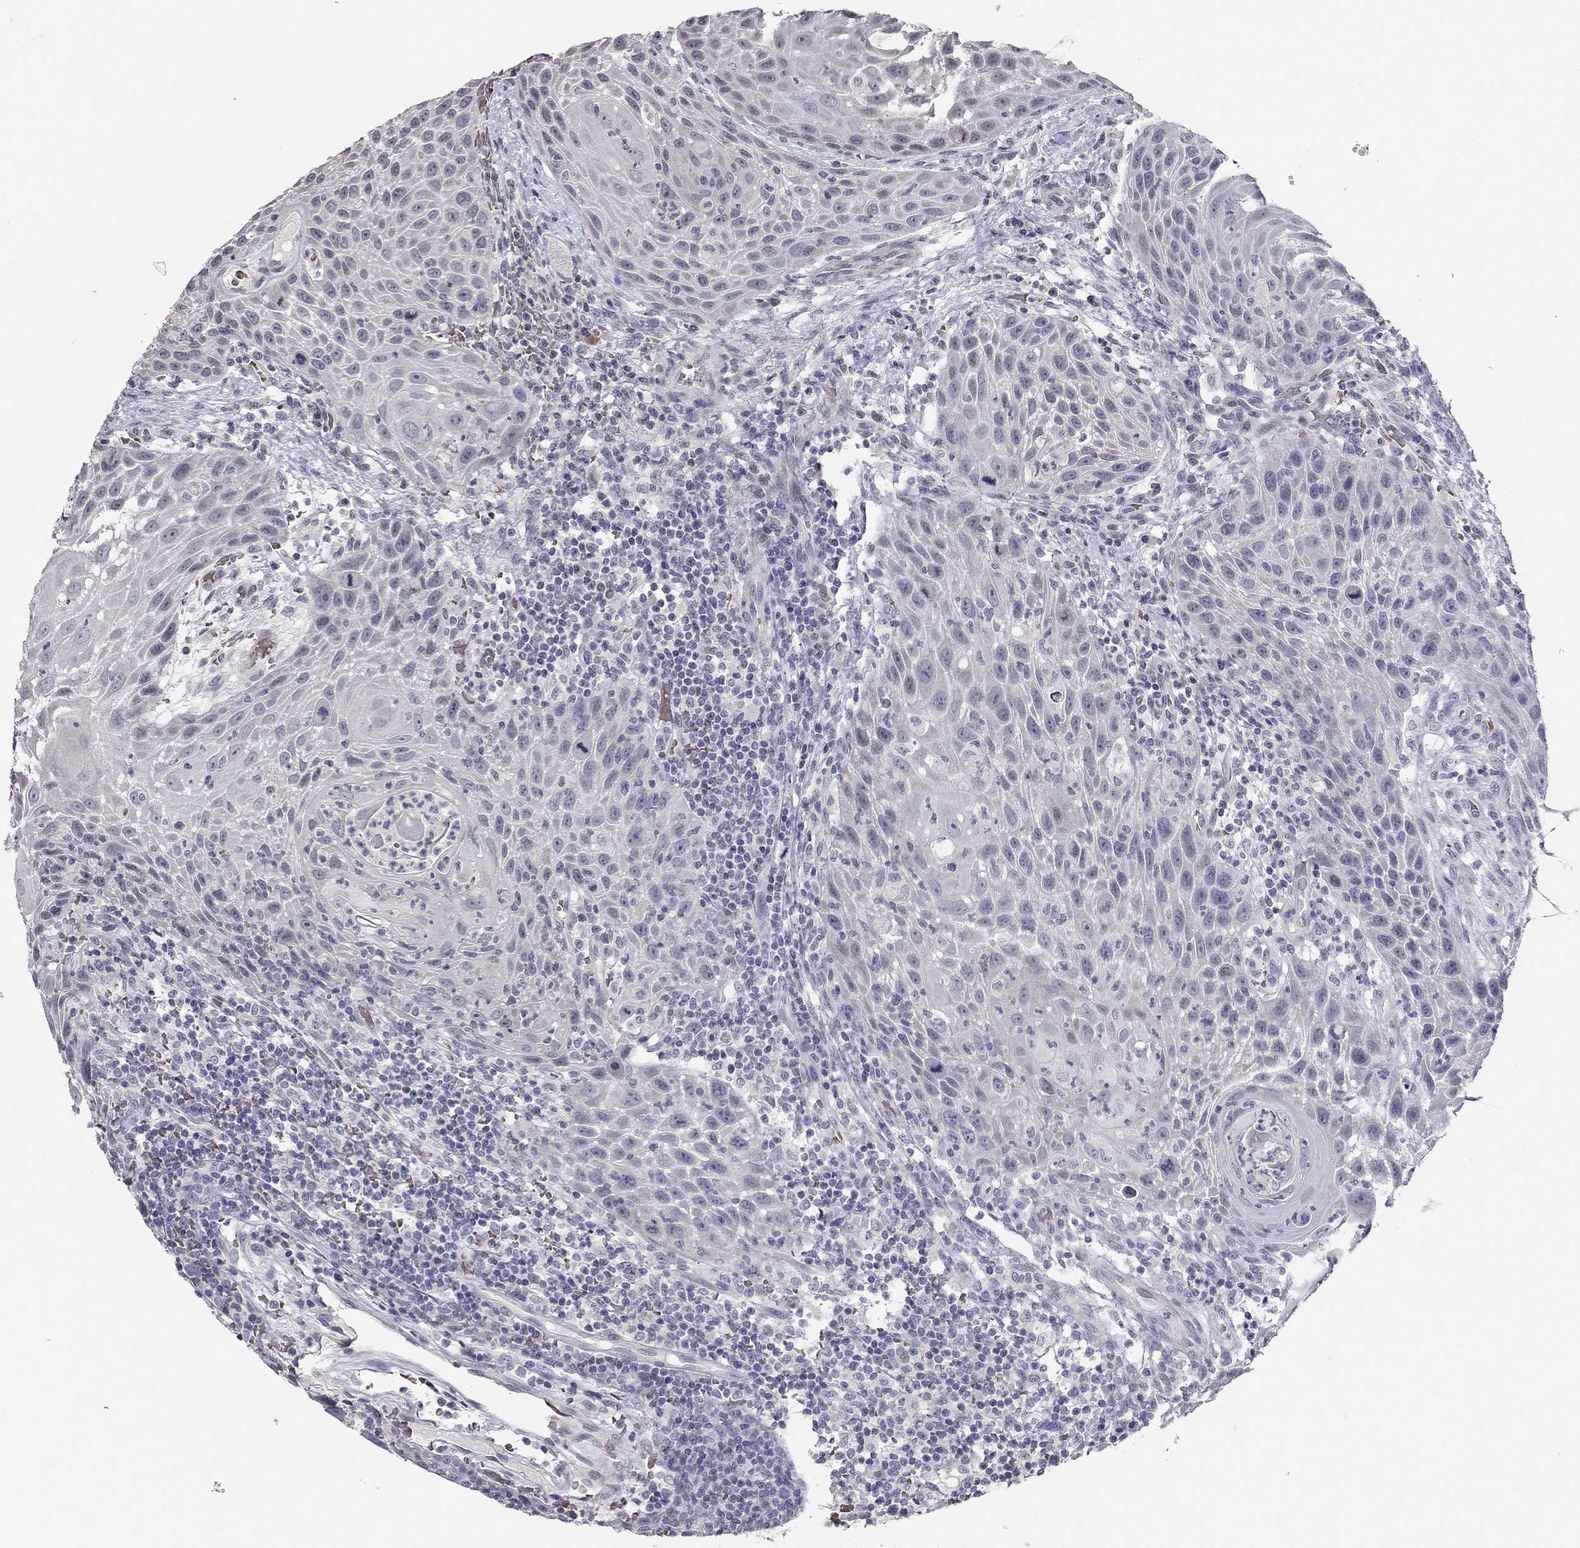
{"staining": {"intensity": "negative", "quantity": "none", "location": "none"}, "tissue": "head and neck cancer", "cell_type": "Tumor cells", "image_type": "cancer", "snomed": [{"axis": "morphology", "description": "Squamous cell carcinoma, NOS"}, {"axis": "topography", "description": "Head-Neck"}], "caption": "The micrograph shows no staining of tumor cells in squamous cell carcinoma (head and neck).", "gene": "TSHB", "patient": {"sex": "male", "age": 69}}